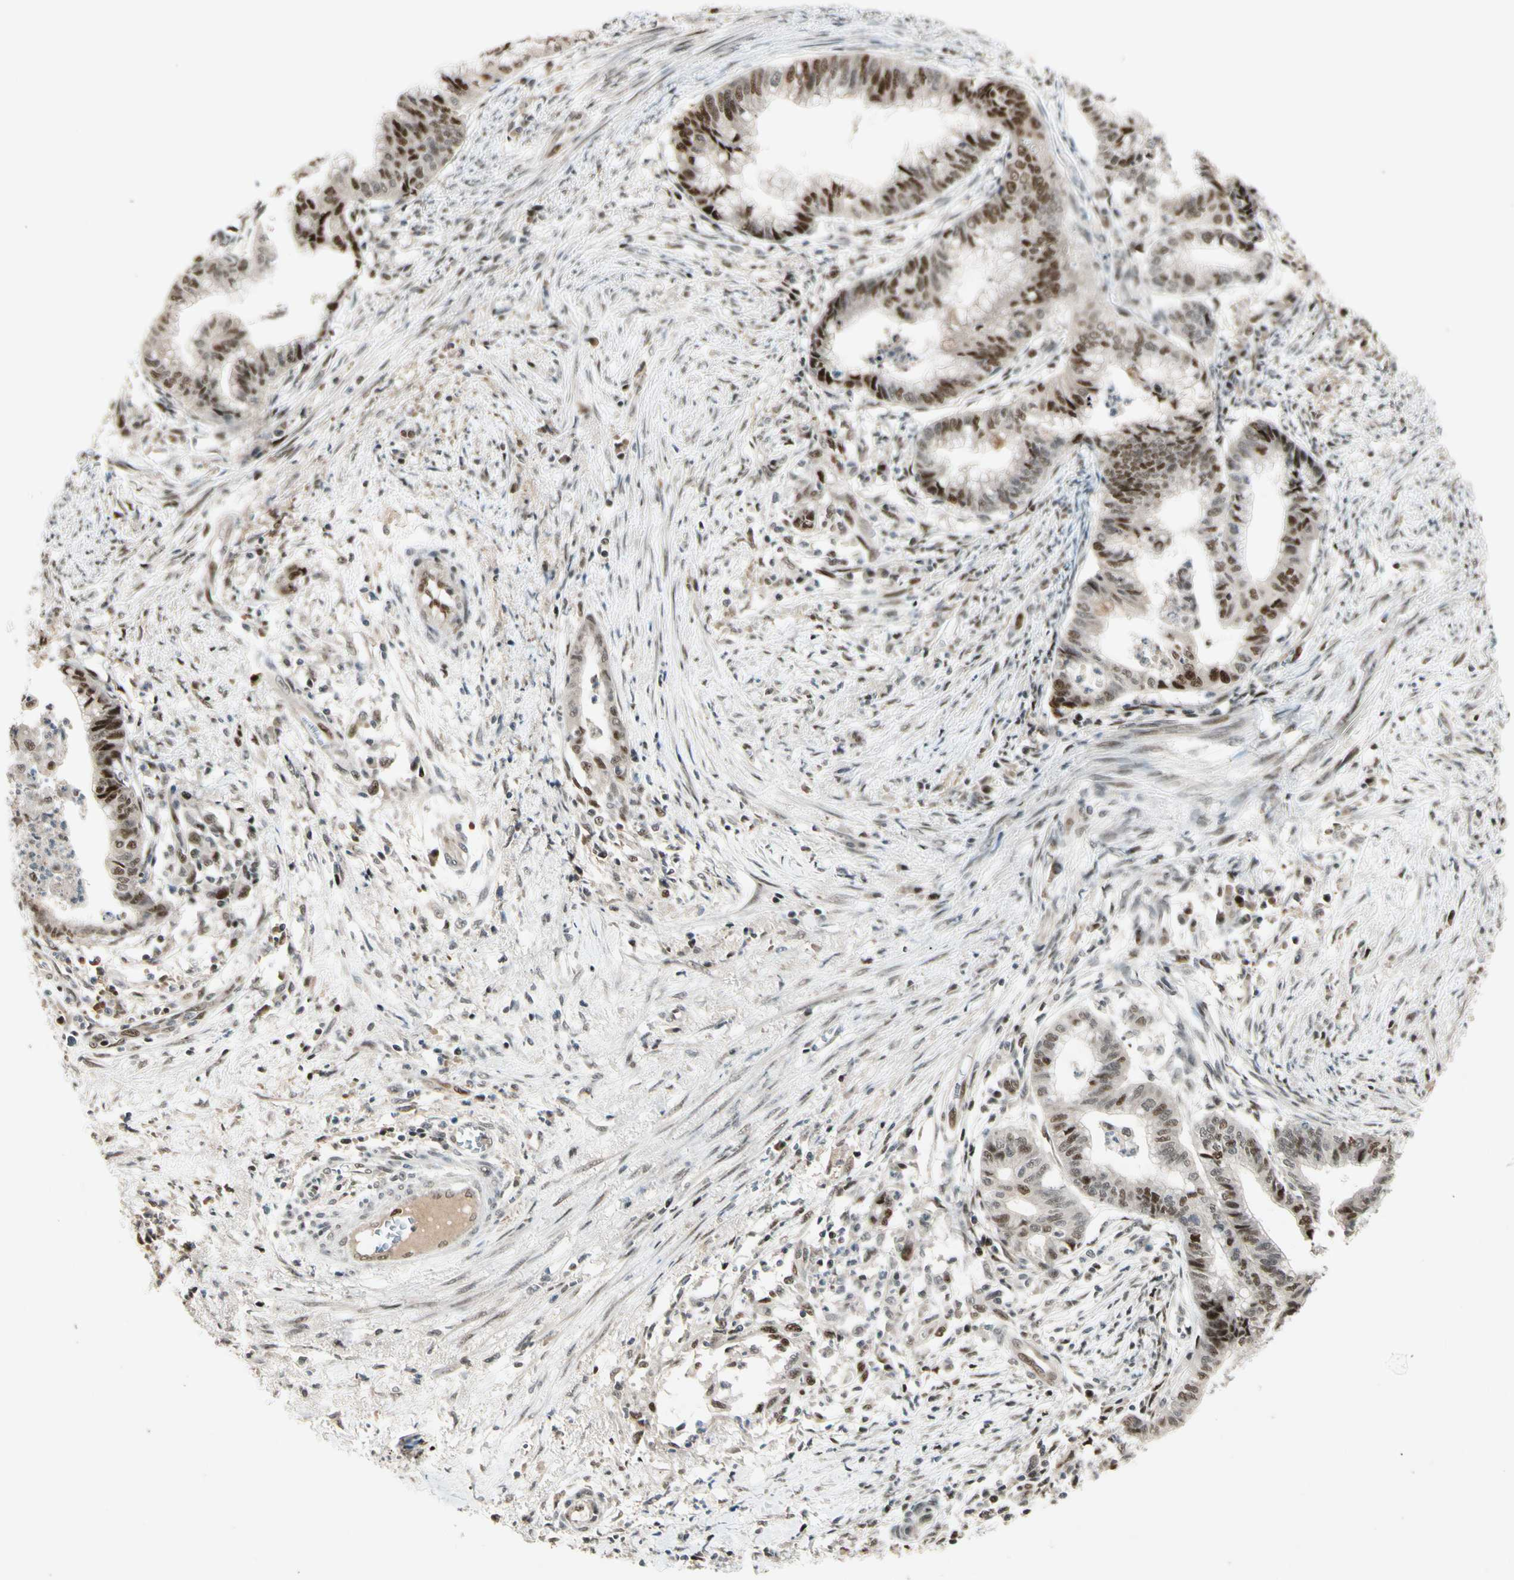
{"staining": {"intensity": "strong", "quantity": "25%-75%", "location": "nuclear"}, "tissue": "endometrial cancer", "cell_type": "Tumor cells", "image_type": "cancer", "snomed": [{"axis": "morphology", "description": "Necrosis, NOS"}, {"axis": "morphology", "description": "Adenocarcinoma, NOS"}, {"axis": "topography", "description": "Endometrium"}], "caption": "Immunohistochemical staining of human endometrial cancer displays high levels of strong nuclear staining in about 25%-75% of tumor cells.", "gene": "CDK11A", "patient": {"sex": "female", "age": 79}}